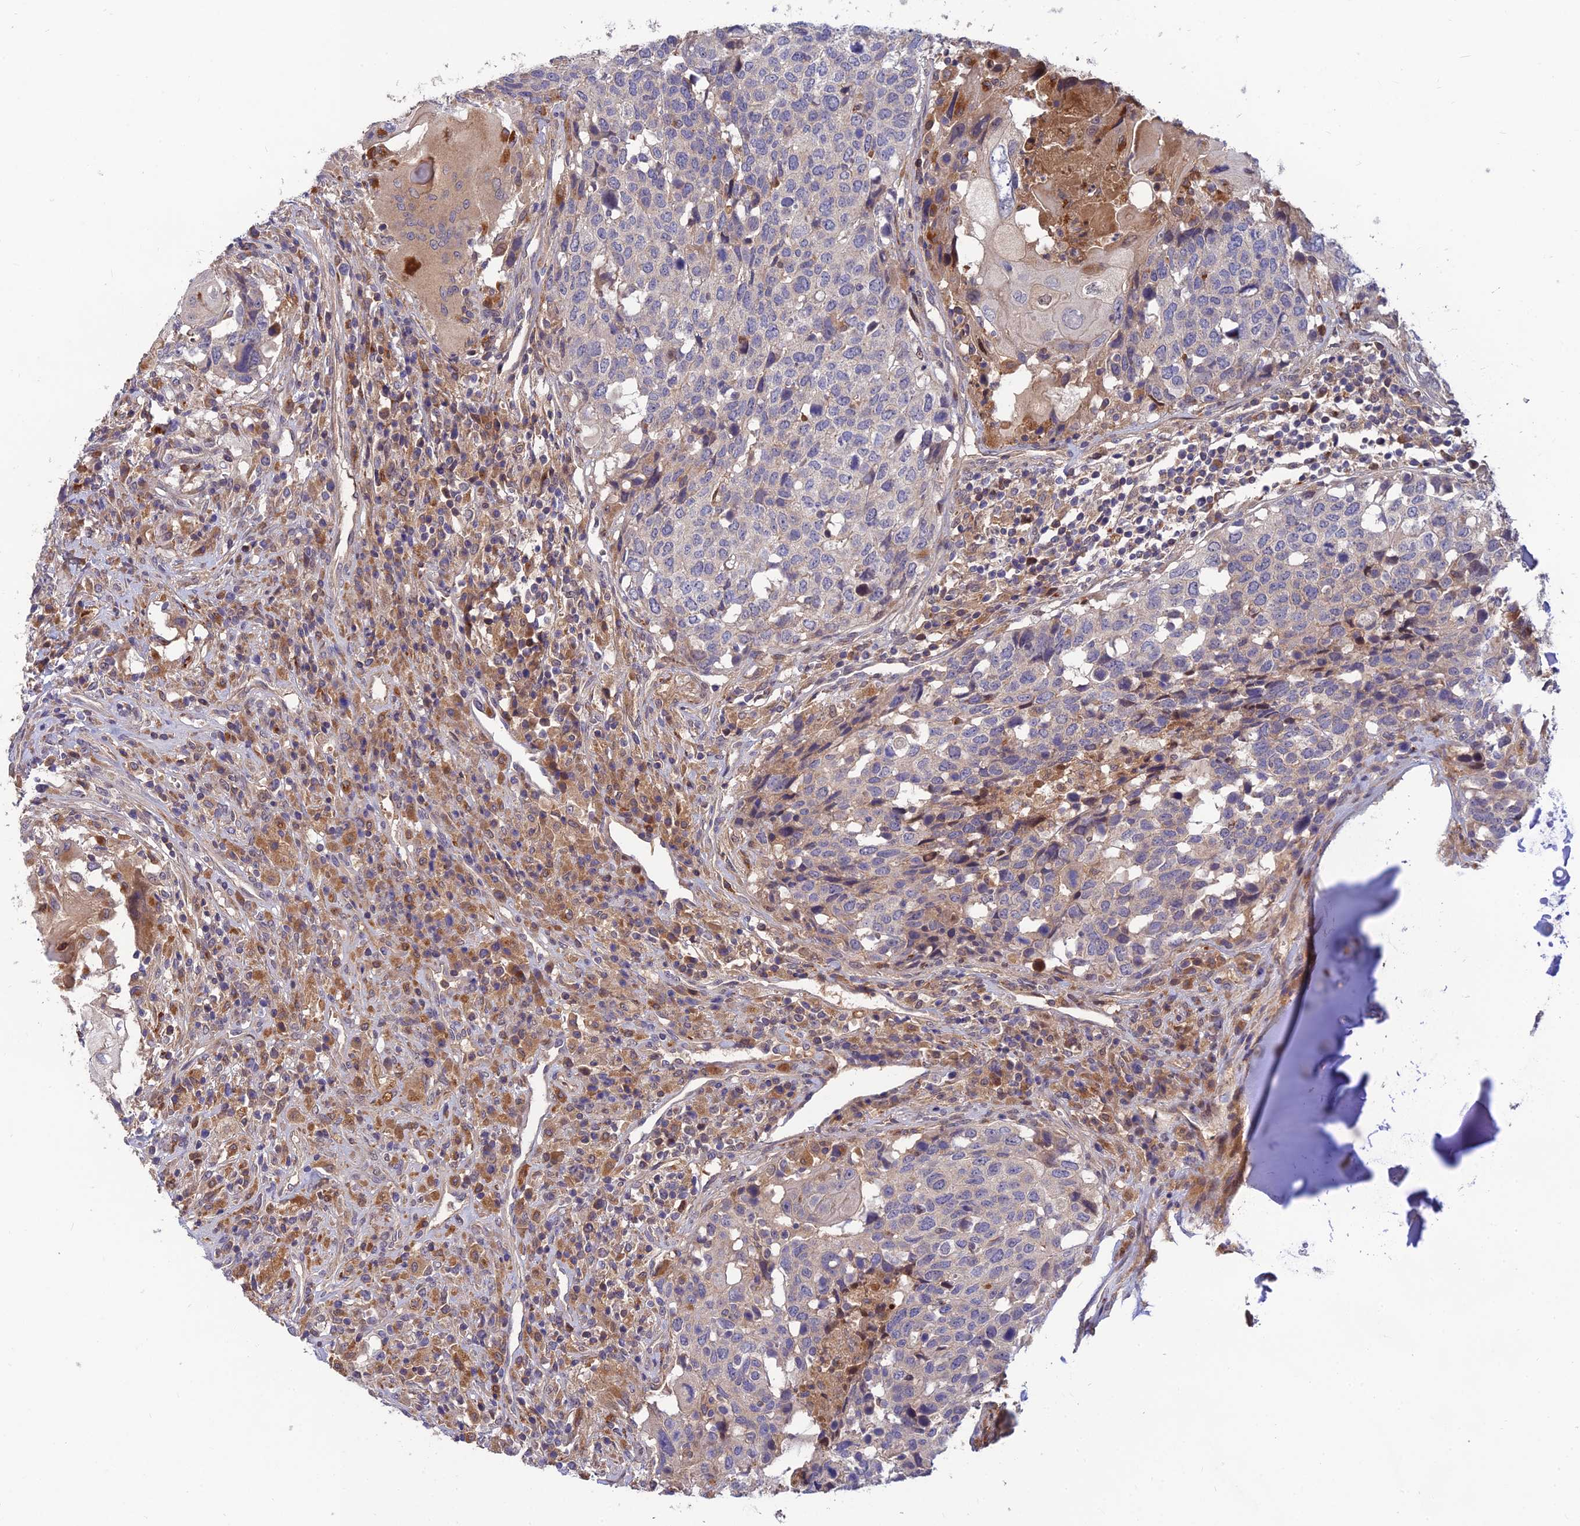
{"staining": {"intensity": "negative", "quantity": "none", "location": "none"}, "tissue": "head and neck cancer", "cell_type": "Tumor cells", "image_type": "cancer", "snomed": [{"axis": "morphology", "description": "Squamous cell carcinoma, NOS"}, {"axis": "topography", "description": "Head-Neck"}], "caption": "IHC of head and neck cancer (squamous cell carcinoma) demonstrates no positivity in tumor cells.", "gene": "FAM151B", "patient": {"sex": "male", "age": 66}}